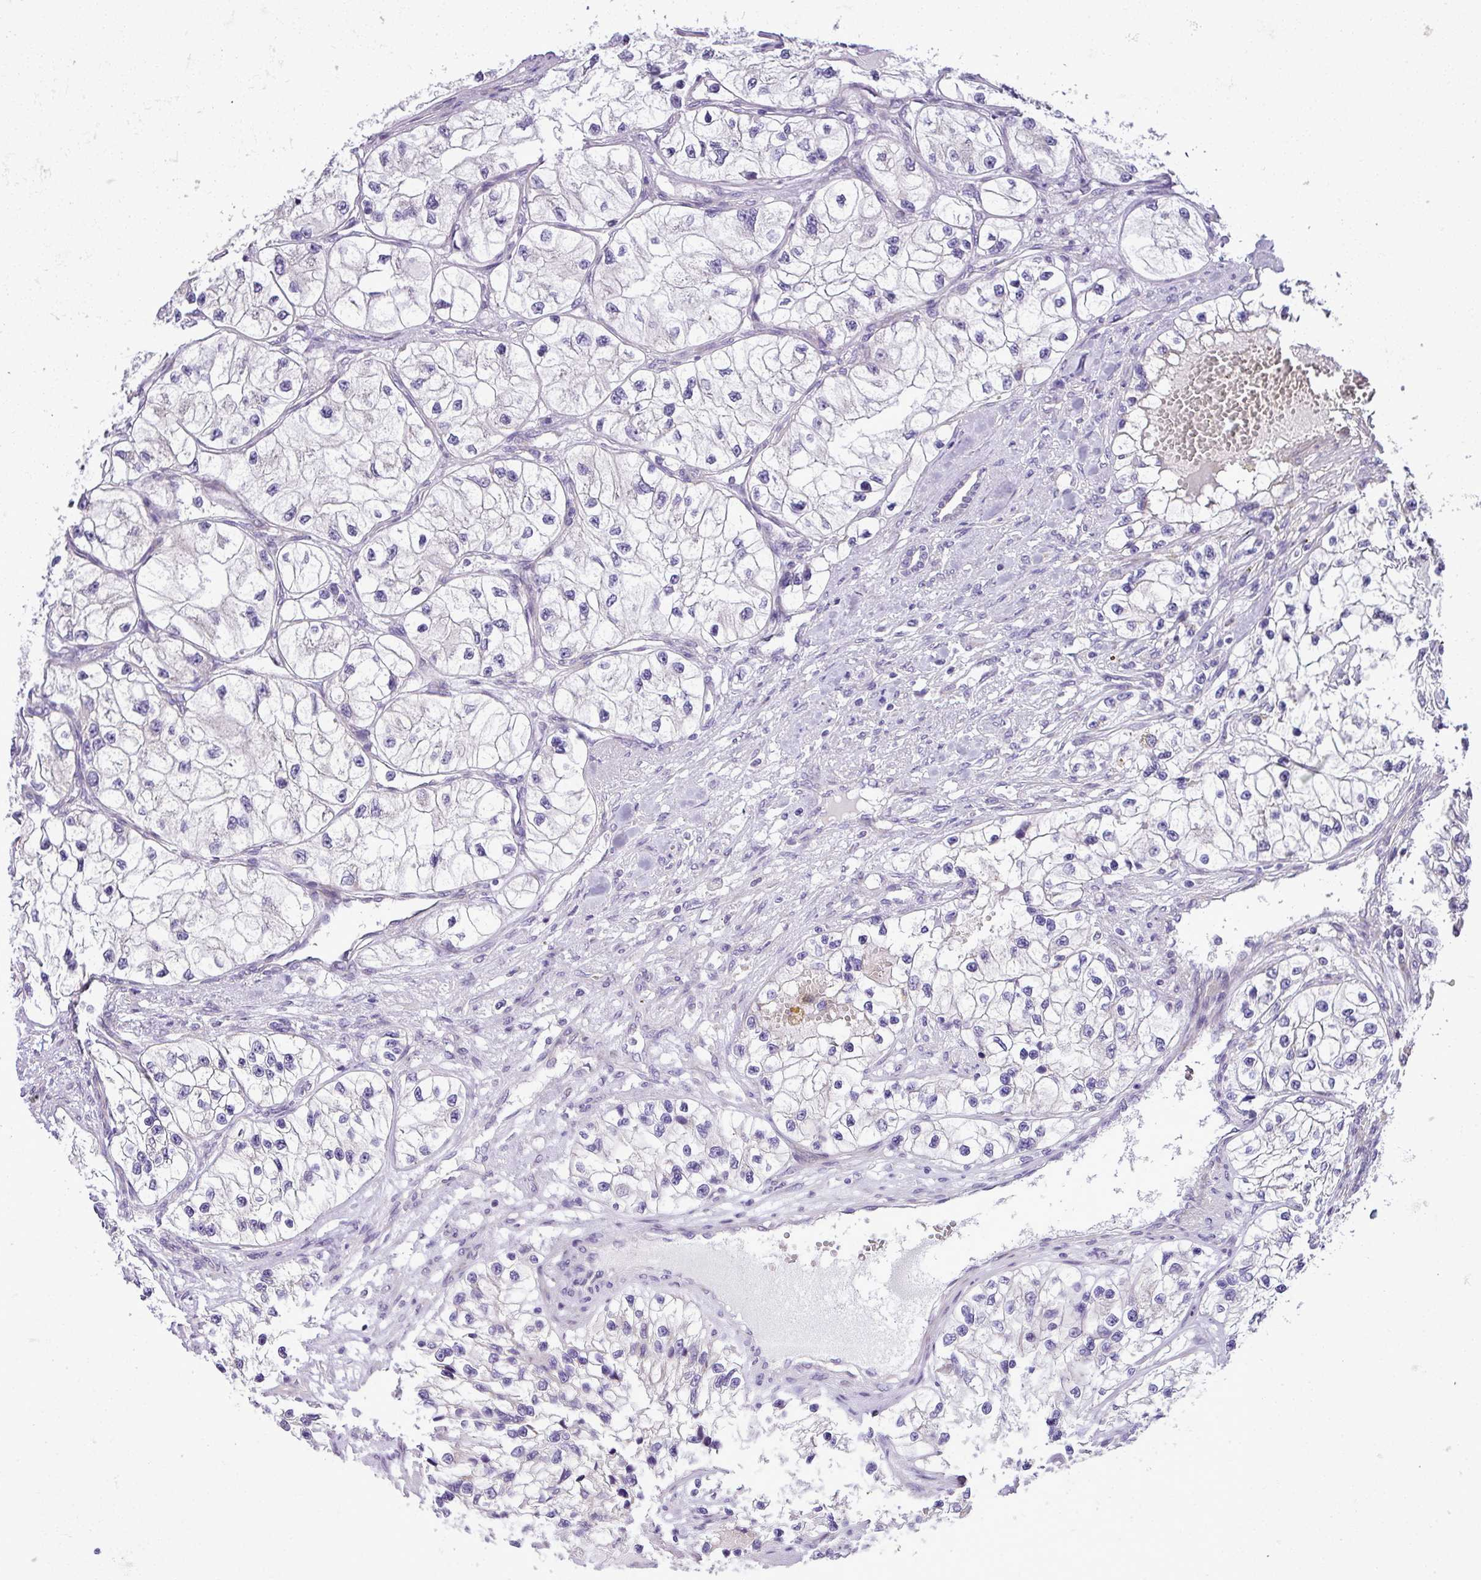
{"staining": {"intensity": "negative", "quantity": "none", "location": "none"}, "tissue": "renal cancer", "cell_type": "Tumor cells", "image_type": "cancer", "snomed": [{"axis": "morphology", "description": "Adenocarcinoma, NOS"}, {"axis": "topography", "description": "Kidney"}], "caption": "Photomicrograph shows no significant protein expression in tumor cells of renal adenocarcinoma.", "gene": "MOCS3", "patient": {"sex": "female", "age": 57}}